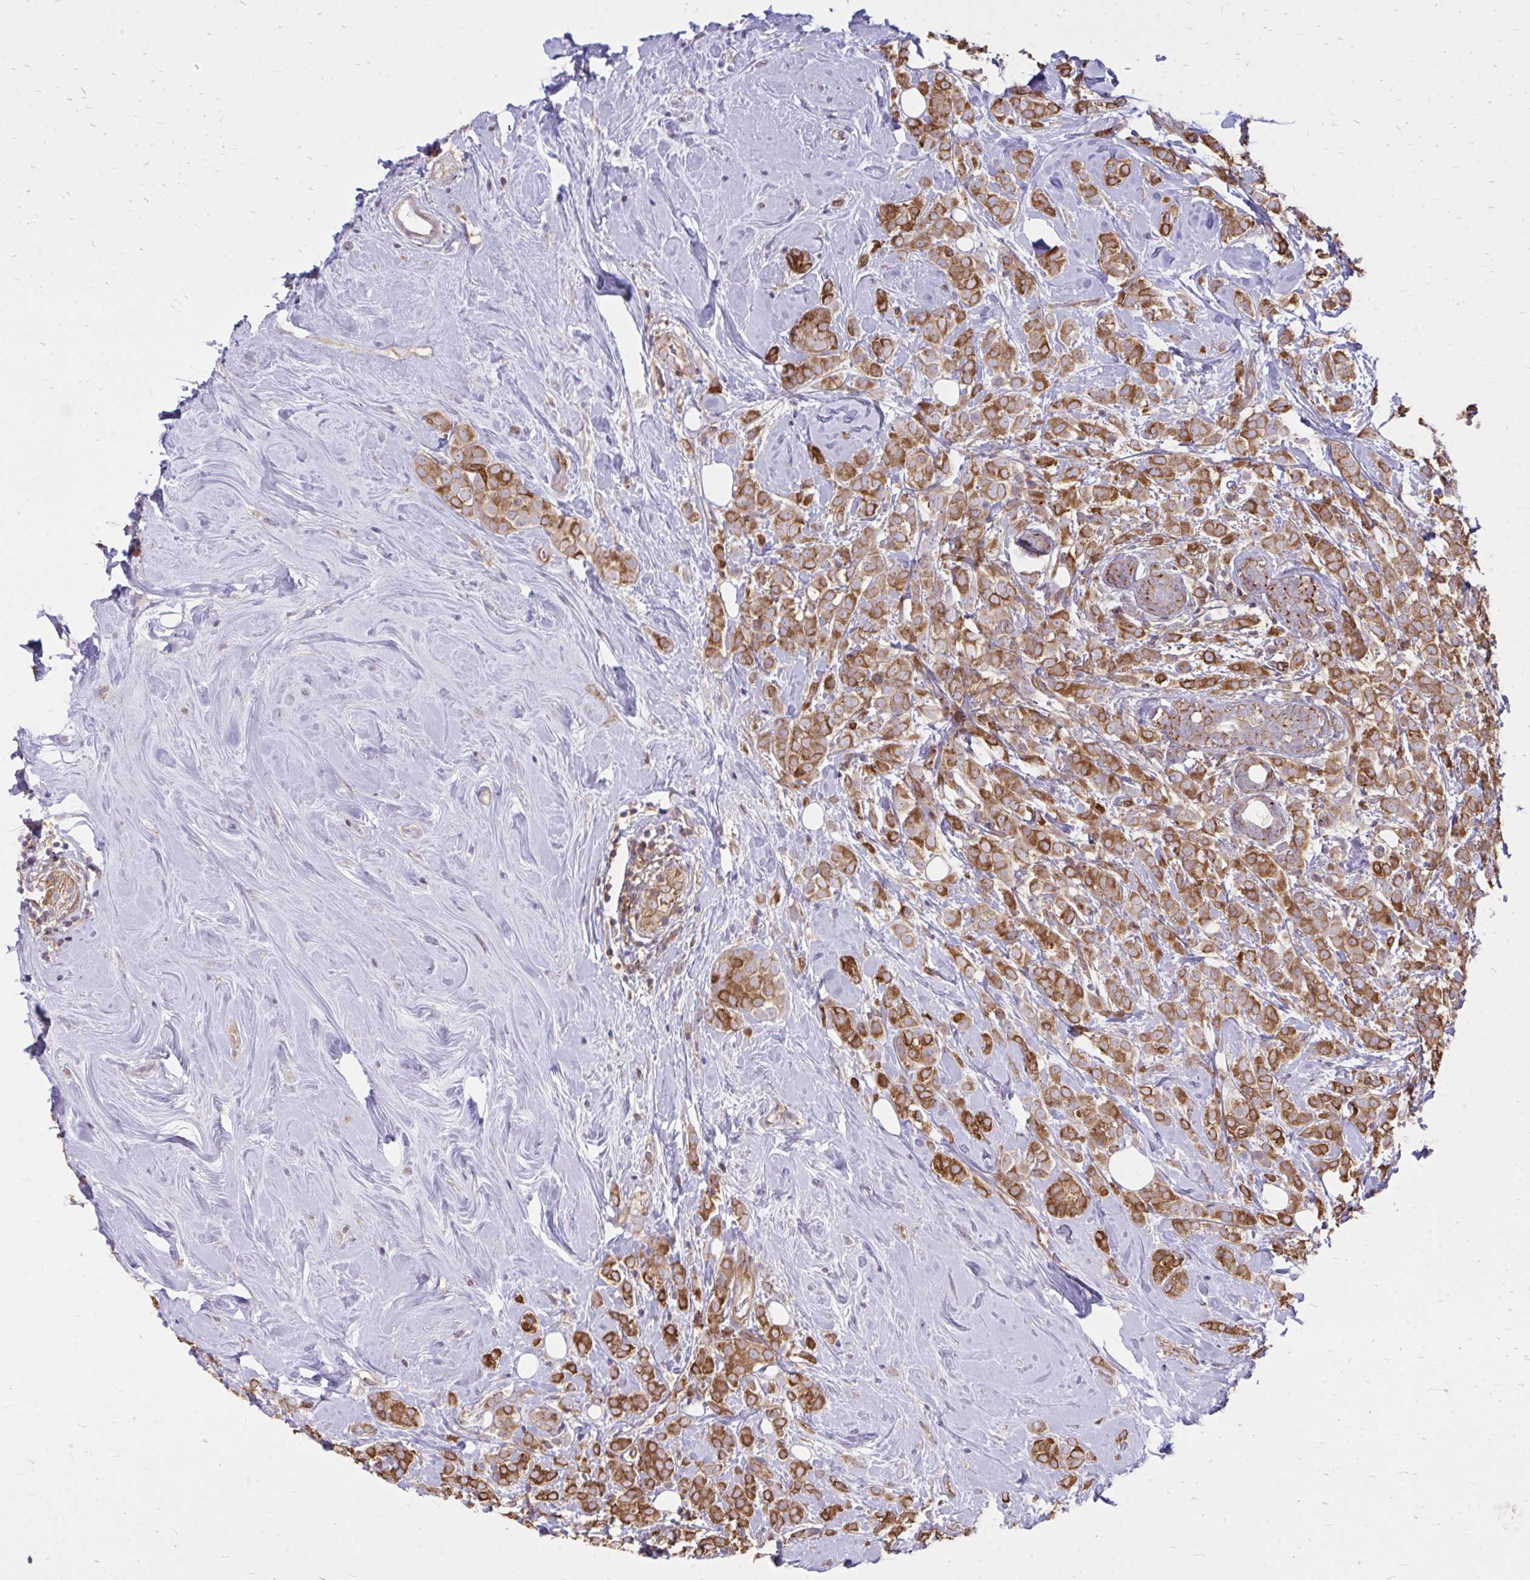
{"staining": {"intensity": "strong", "quantity": ">75%", "location": "cytoplasmic/membranous"}, "tissue": "breast cancer", "cell_type": "Tumor cells", "image_type": "cancer", "snomed": [{"axis": "morphology", "description": "Lobular carcinoma"}, {"axis": "topography", "description": "Breast"}], "caption": "Protein staining of breast cancer tissue reveals strong cytoplasmic/membranous expression in approximately >75% of tumor cells.", "gene": "ASAP1", "patient": {"sex": "female", "age": 49}}